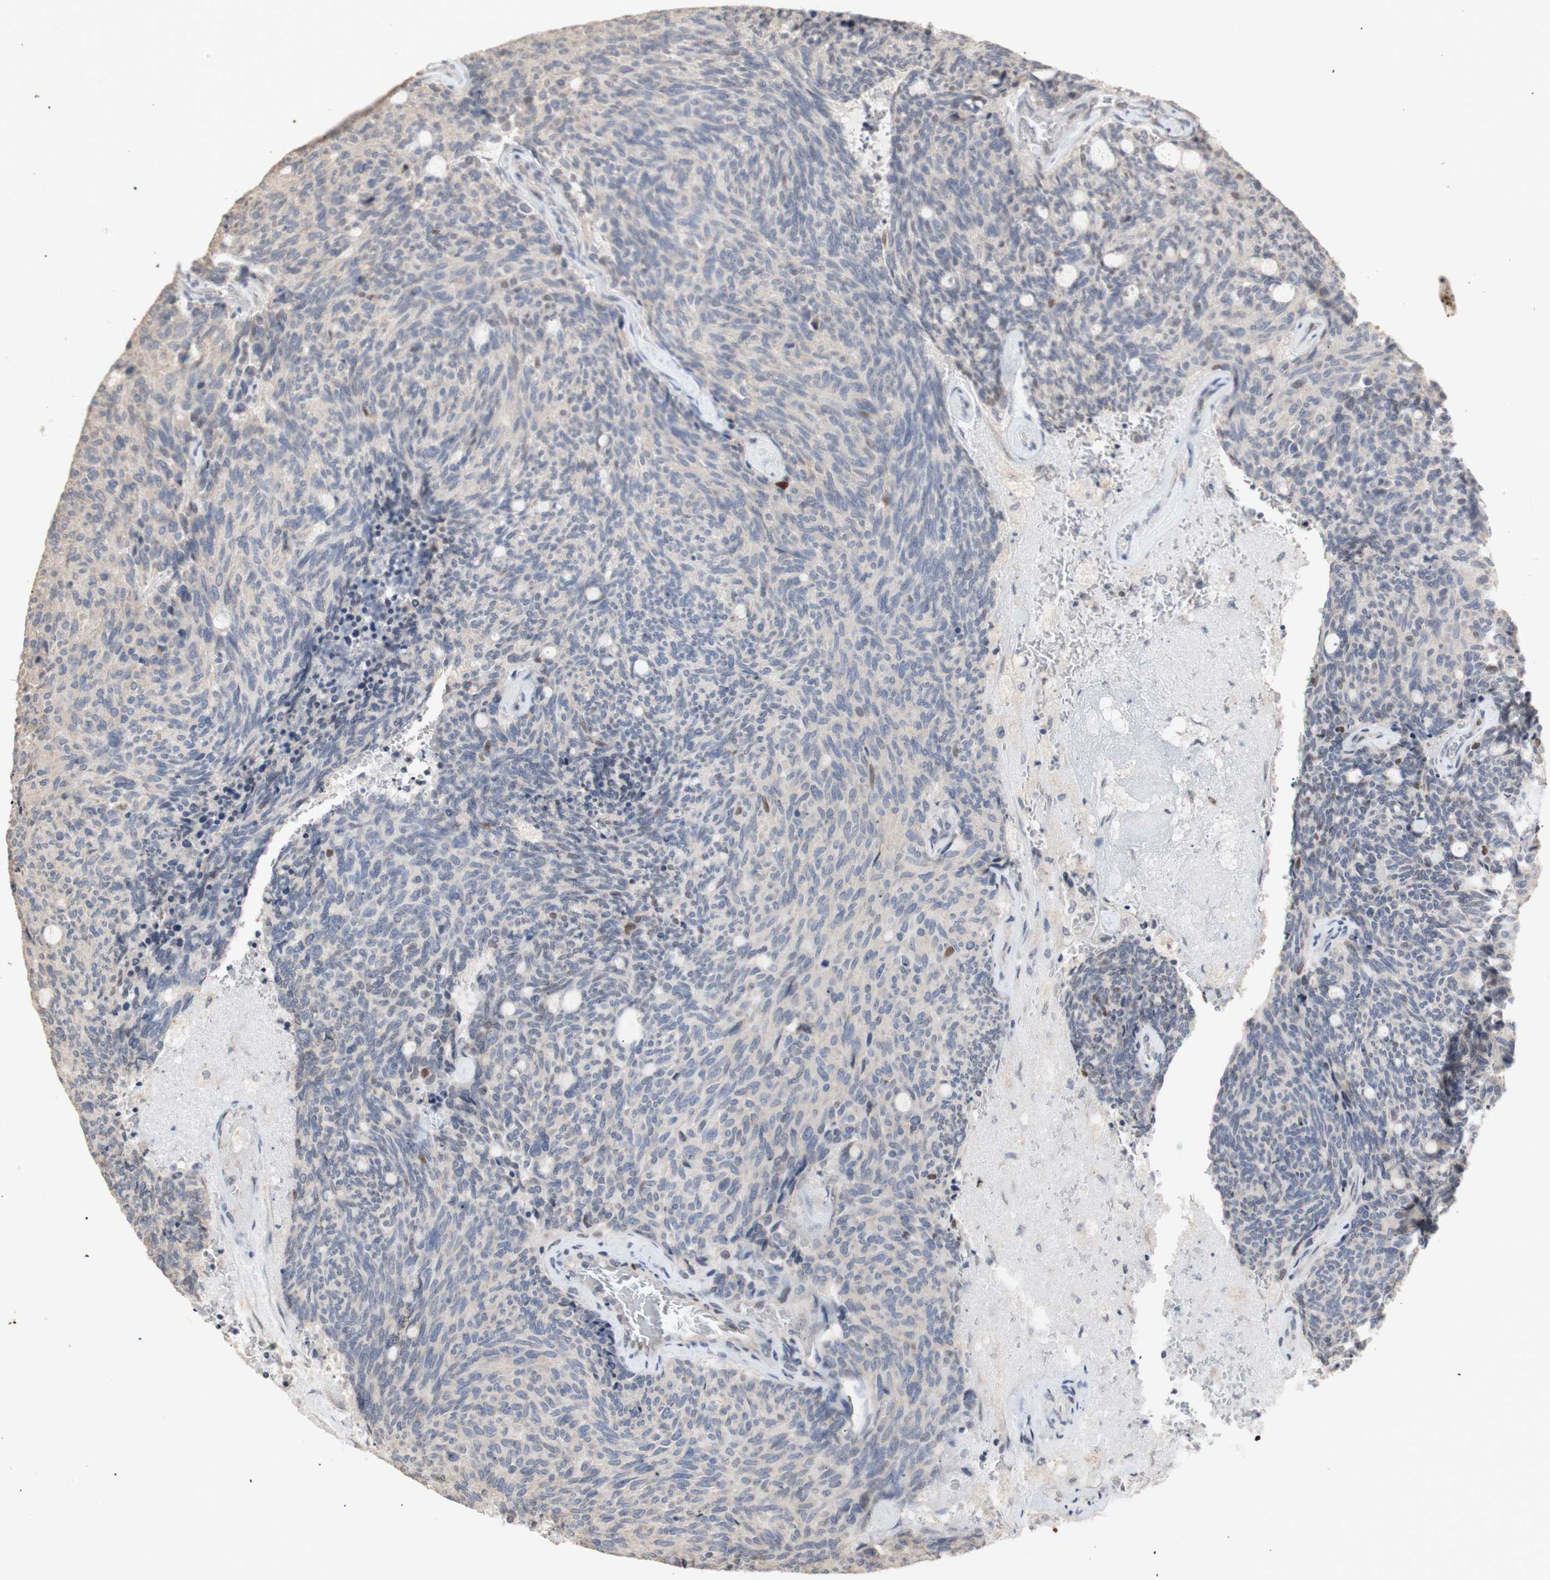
{"staining": {"intensity": "negative", "quantity": "none", "location": "none"}, "tissue": "carcinoid", "cell_type": "Tumor cells", "image_type": "cancer", "snomed": [{"axis": "morphology", "description": "Carcinoid, malignant, NOS"}, {"axis": "topography", "description": "Pancreas"}], "caption": "A high-resolution image shows immunohistochemistry staining of carcinoid, which demonstrates no significant expression in tumor cells.", "gene": "FOSB", "patient": {"sex": "female", "age": 54}}